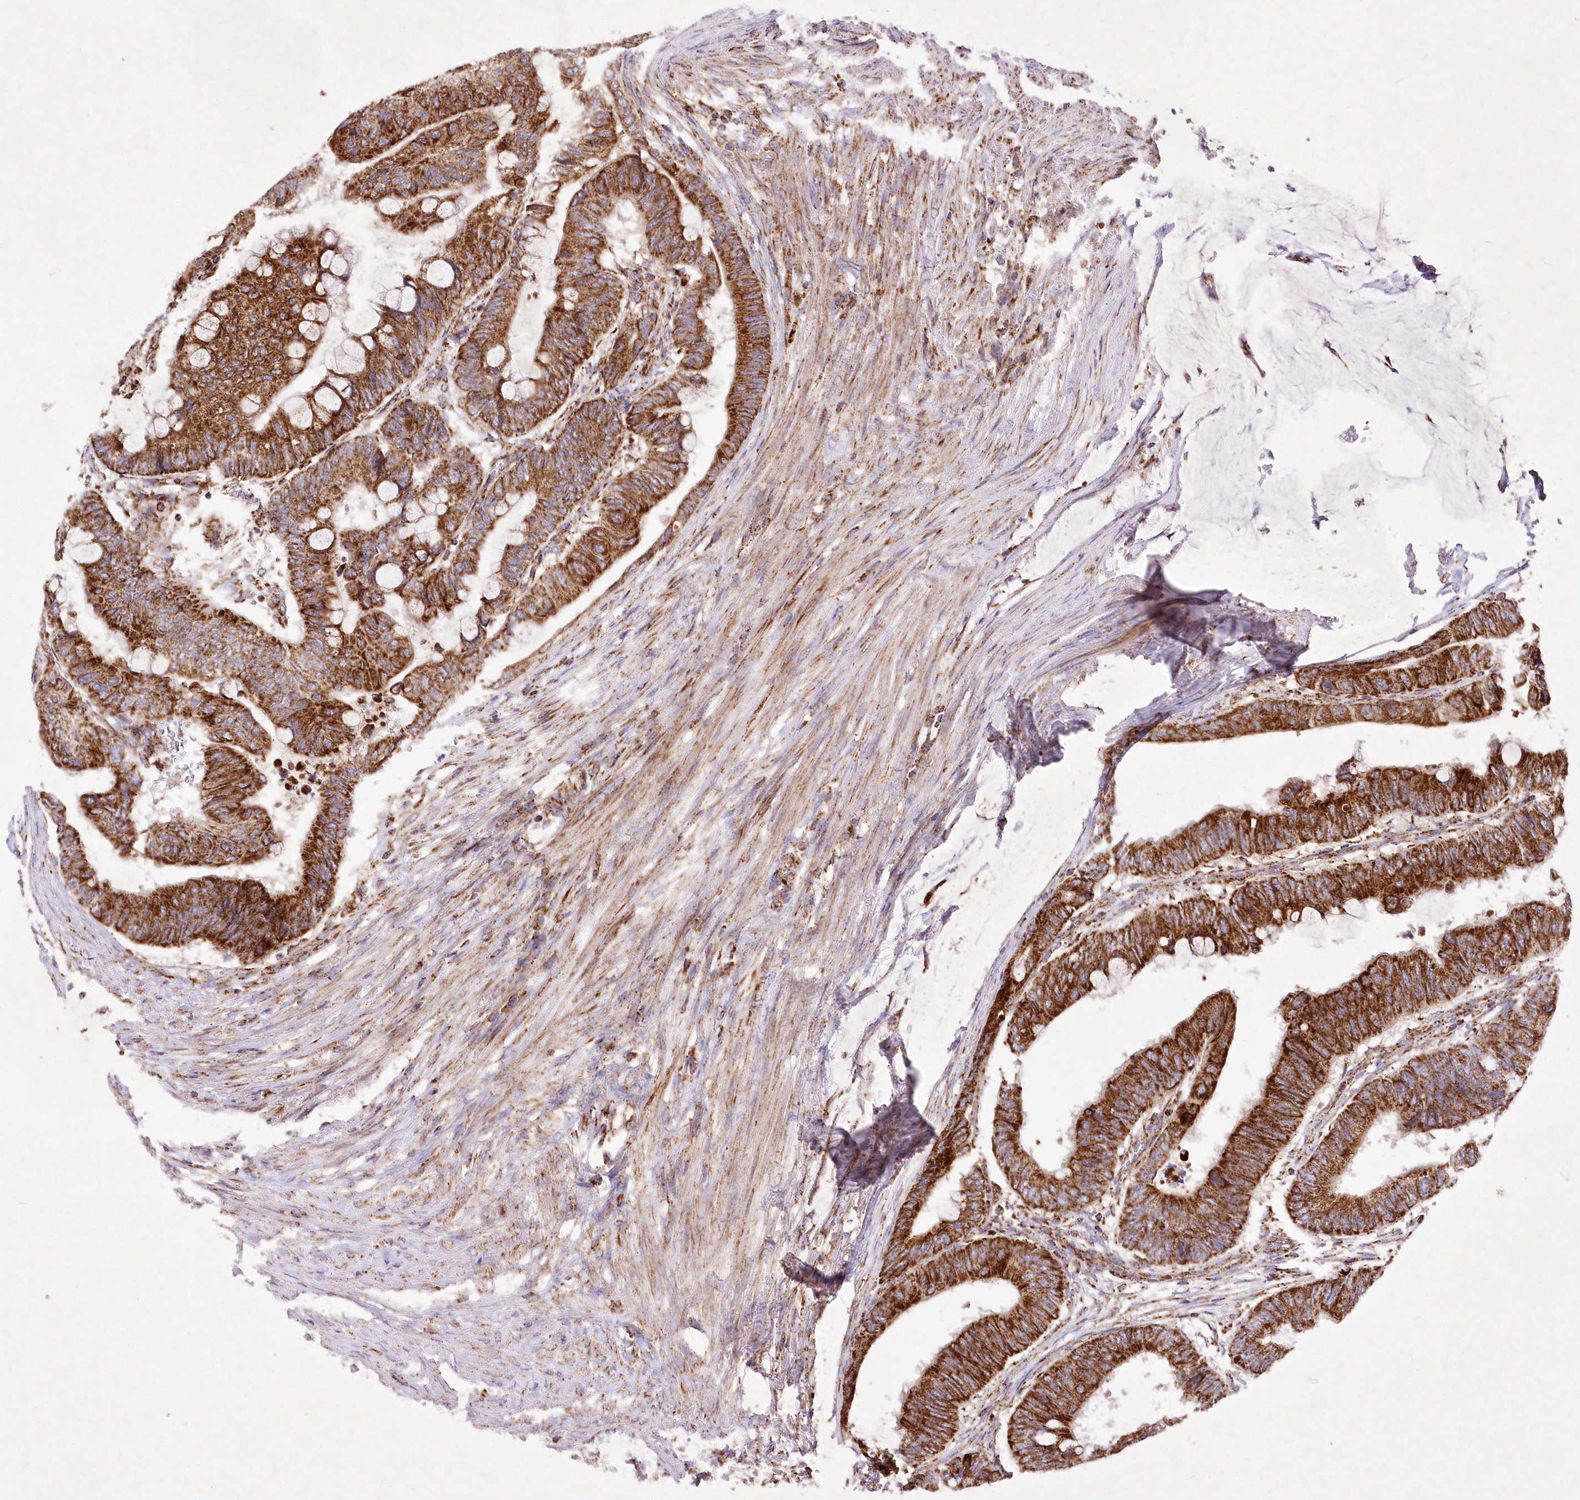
{"staining": {"intensity": "strong", "quantity": ">75%", "location": "cytoplasmic/membranous"}, "tissue": "colorectal cancer", "cell_type": "Tumor cells", "image_type": "cancer", "snomed": [{"axis": "morphology", "description": "Normal tissue, NOS"}, {"axis": "morphology", "description": "Adenocarcinoma, NOS"}, {"axis": "topography", "description": "Rectum"}, {"axis": "topography", "description": "Peripheral nerve tissue"}], "caption": "The immunohistochemical stain labels strong cytoplasmic/membranous positivity in tumor cells of colorectal cancer tissue.", "gene": "ASNSD1", "patient": {"sex": "male", "age": 92}}